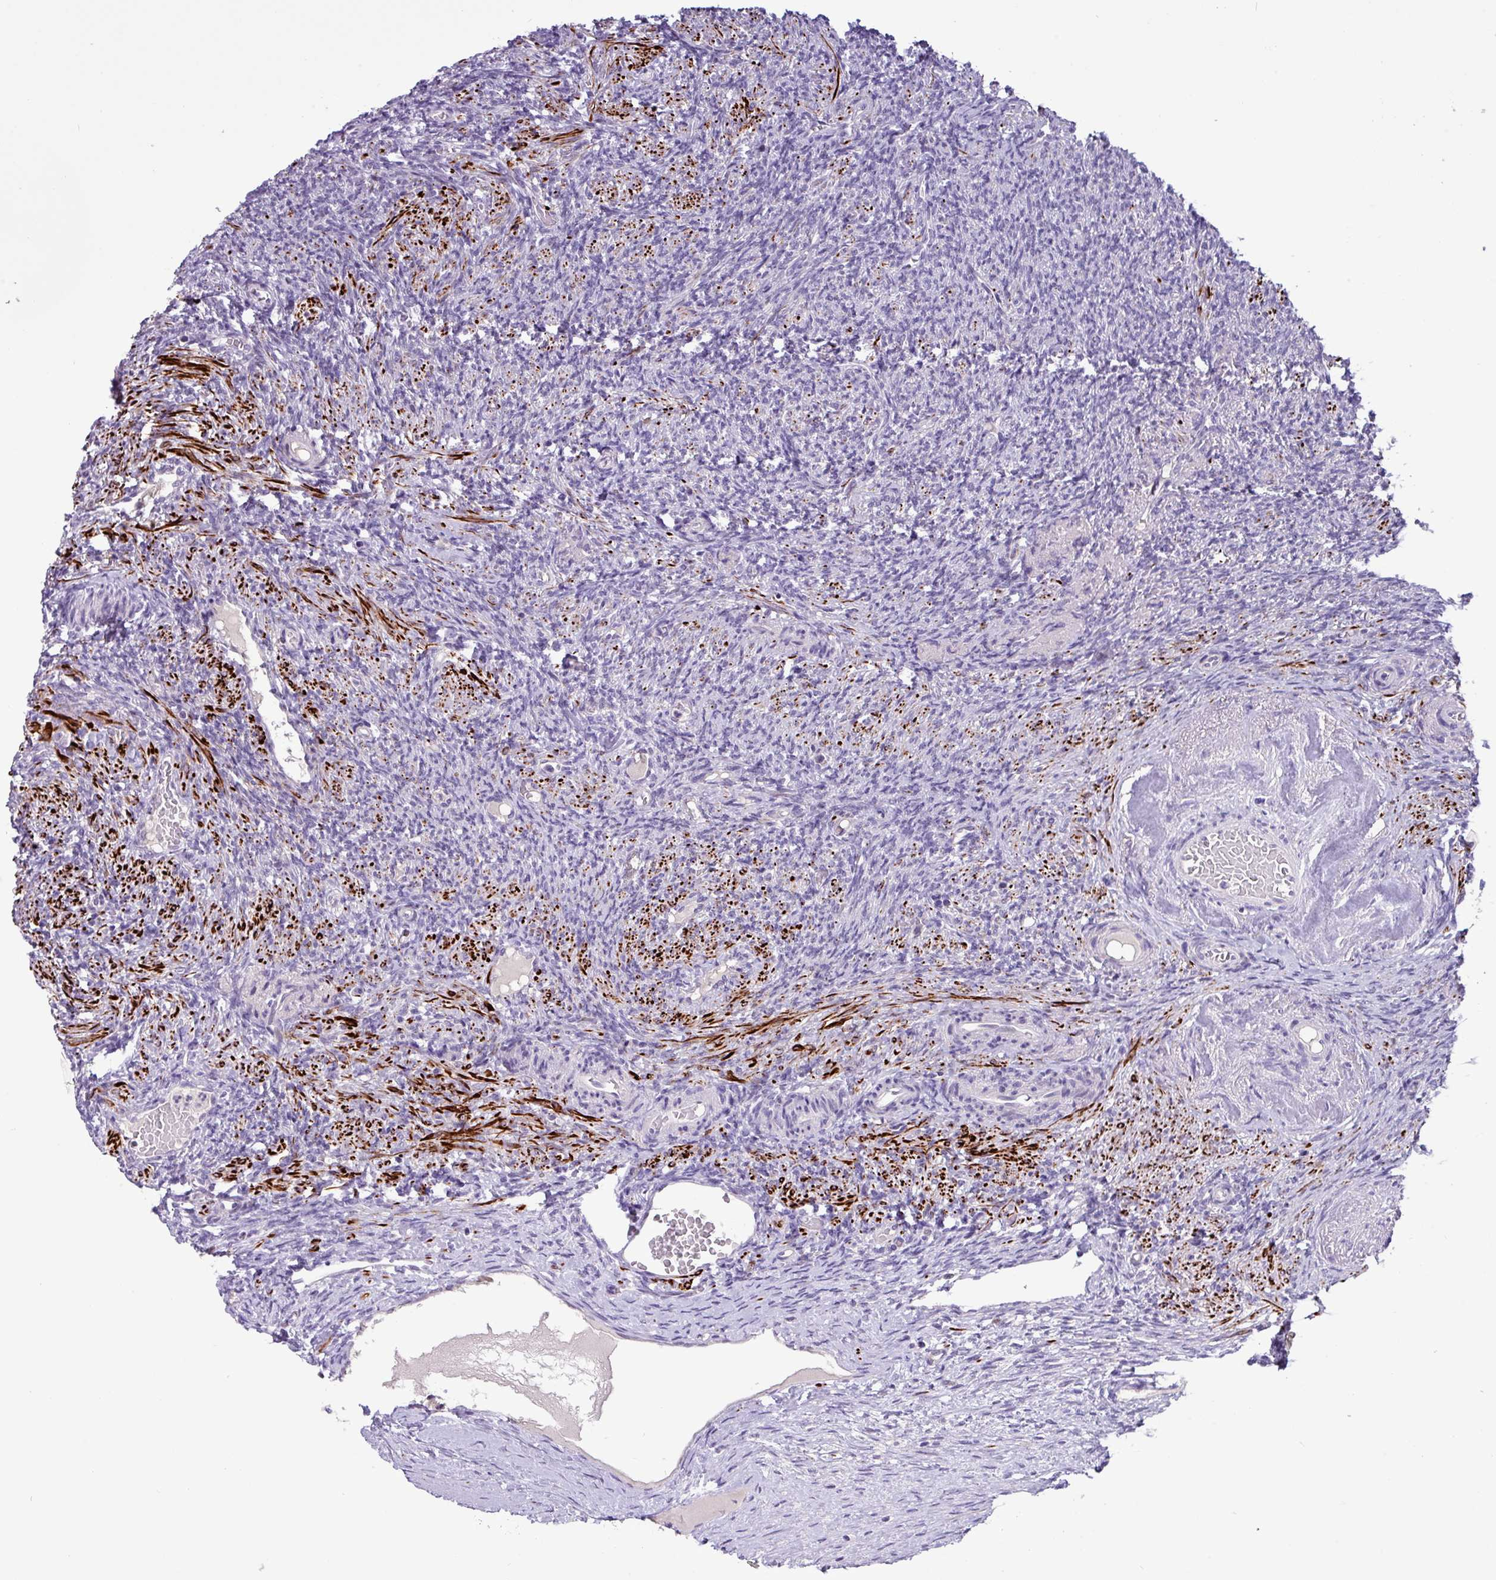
{"staining": {"intensity": "negative", "quantity": "none", "location": "none"}, "tissue": "ovary", "cell_type": "Follicle cells", "image_type": "normal", "snomed": [{"axis": "morphology", "description": "Normal tissue, NOS"}, {"axis": "topography", "description": "Ovary"}], "caption": "Follicle cells show no significant positivity in benign ovary. Brightfield microscopy of IHC stained with DAB (3,3'-diaminobenzidine) (brown) and hematoxylin (blue), captured at high magnification.", "gene": "RIPPLY1", "patient": {"sex": "female", "age": 51}}